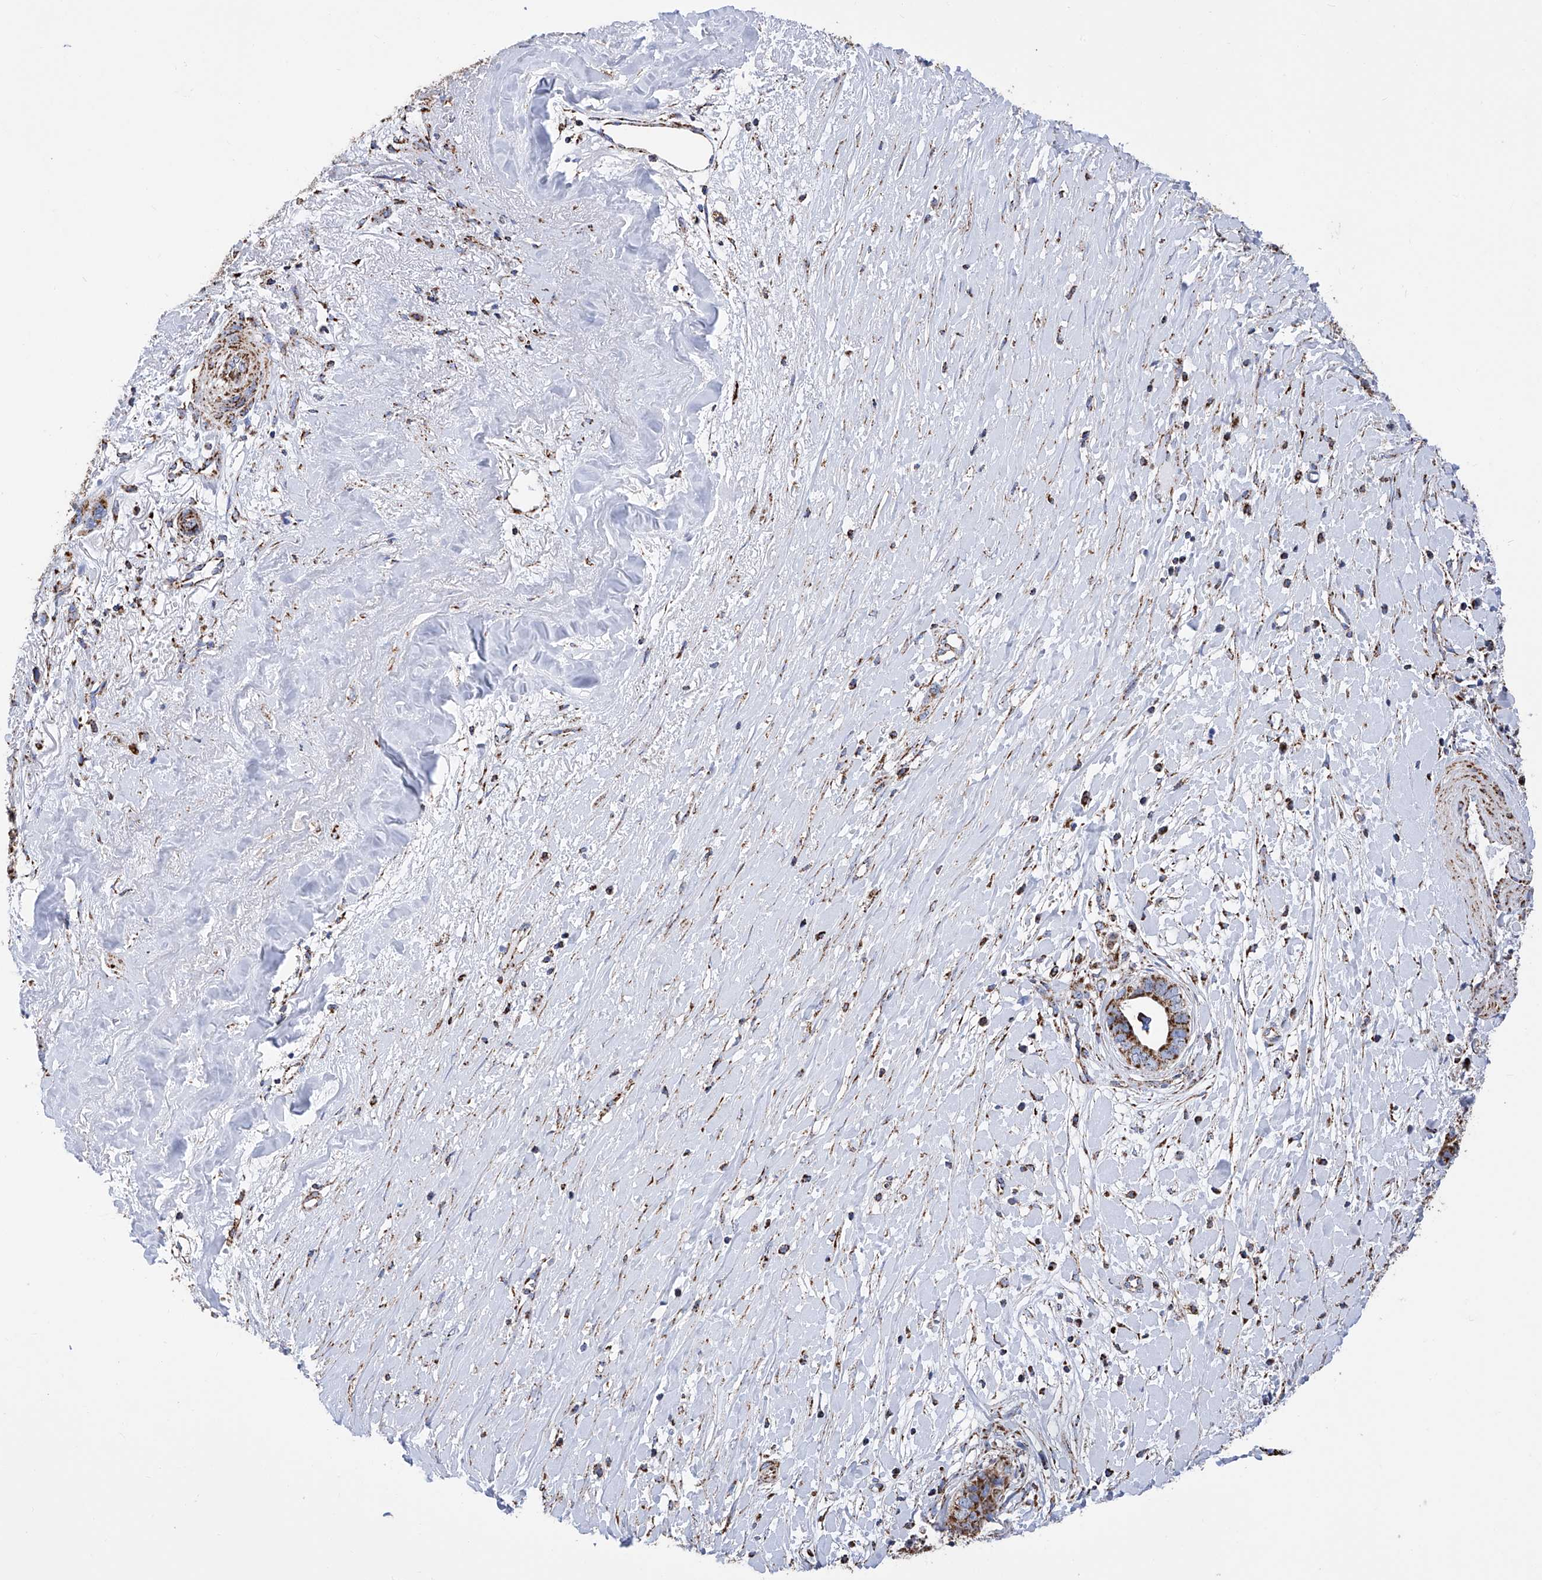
{"staining": {"intensity": "strong", "quantity": ">75%", "location": "cytoplasmic/membranous"}, "tissue": "liver cancer", "cell_type": "Tumor cells", "image_type": "cancer", "snomed": [{"axis": "morphology", "description": "Cholangiocarcinoma"}, {"axis": "topography", "description": "Liver"}], "caption": "There is high levels of strong cytoplasmic/membranous staining in tumor cells of cholangiocarcinoma (liver), as demonstrated by immunohistochemical staining (brown color).", "gene": "ATP5PF", "patient": {"sex": "female", "age": 79}}